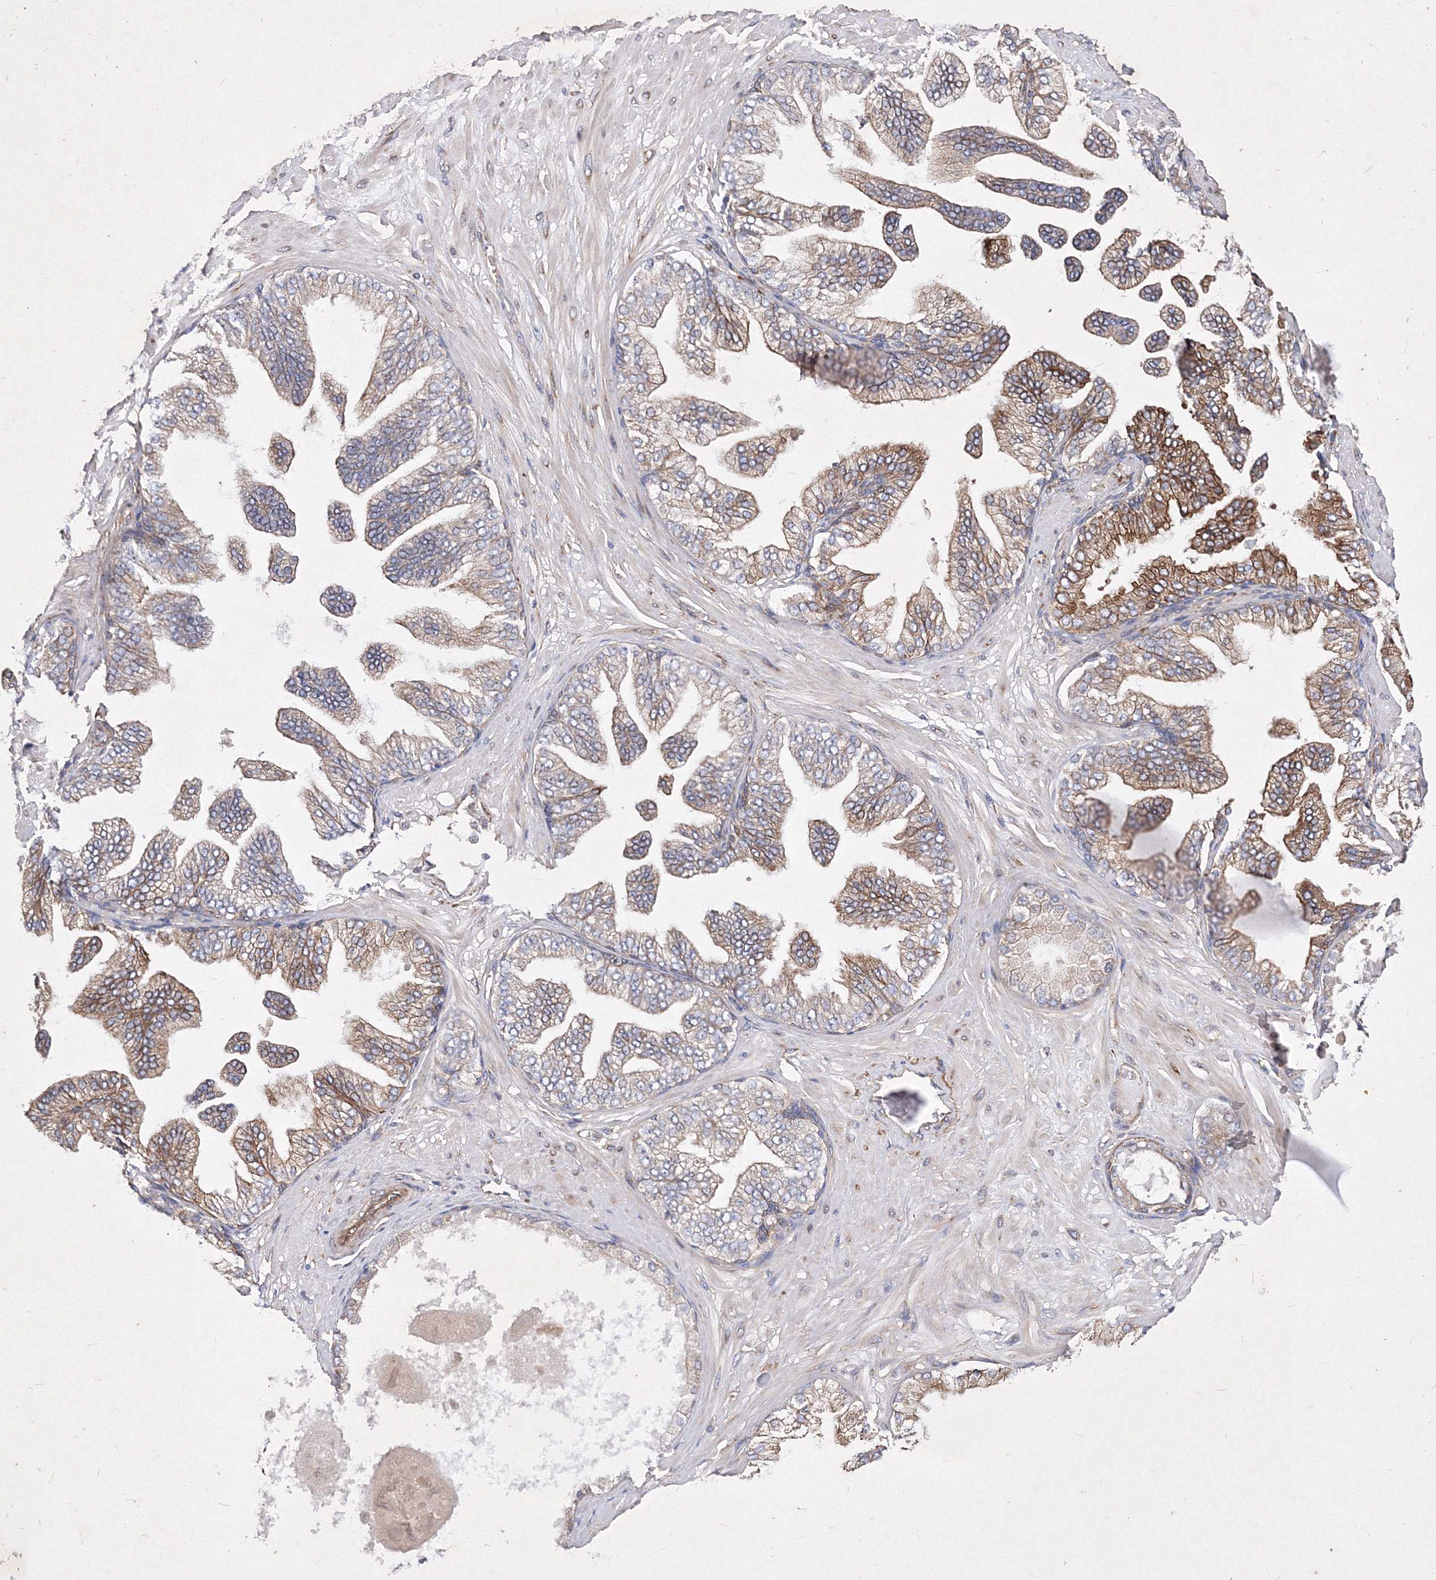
{"staining": {"intensity": "weak", "quantity": "25%-75%", "location": "cytoplasmic/membranous"}, "tissue": "adipose tissue", "cell_type": "Adipocytes", "image_type": "normal", "snomed": [{"axis": "morphology", "description": "Normal tissue, NOS"}, {"axis": "morphology", "description": "Adenocarcinoma, Low grade"}, {"axis": "topography", "description": "Prostate"}, {"axis": "topography", "description": "Peripheral nerve tissue"}], "caption": "Protein staining reveals weak cytoplasmic/membranous positivity in about 25%-75% of adipocytes in benign adipose tissue.", "gene": "SNX18", "patient": {"sex": "male", "age": 63}}